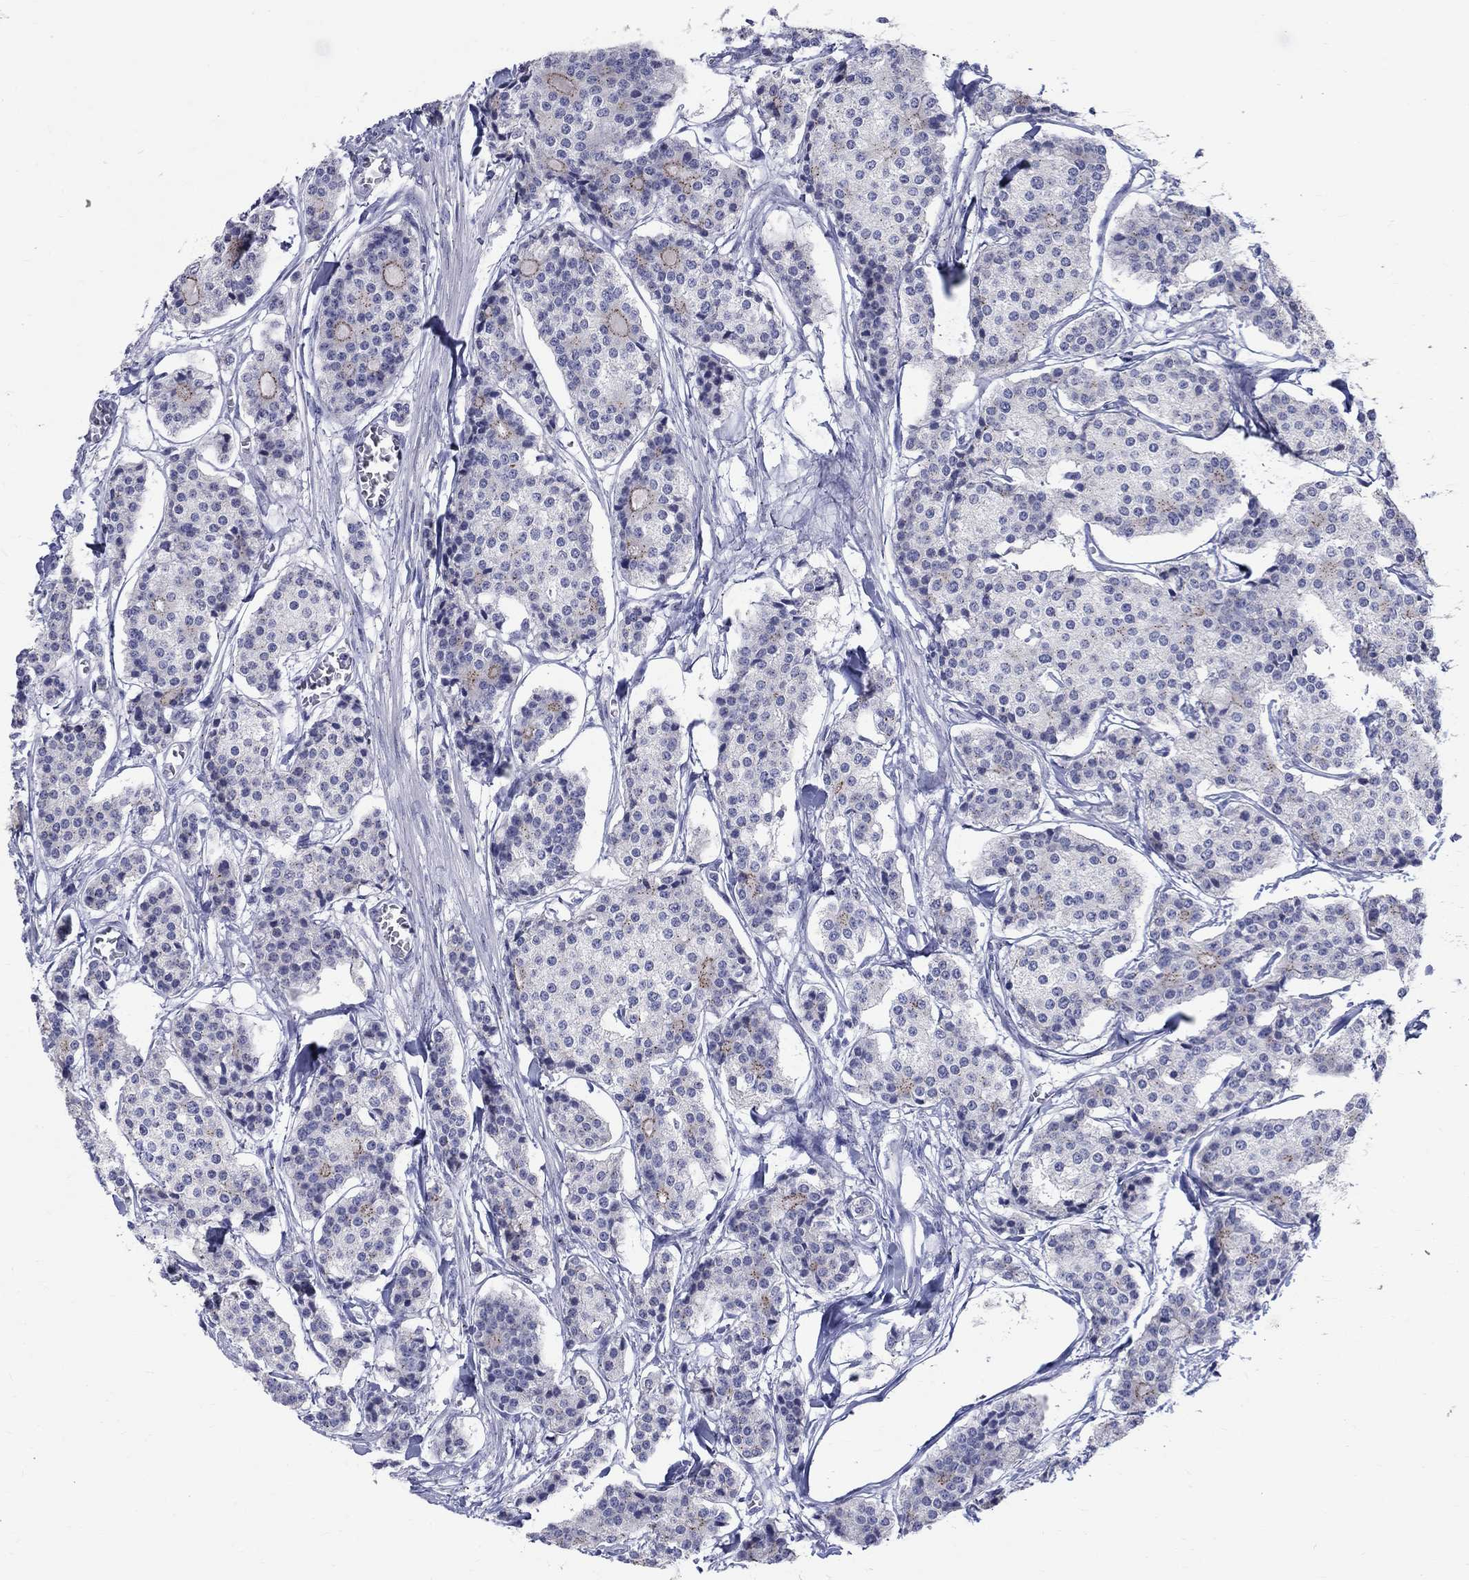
{"staining": {"intensity": "negative", "quantity": "none", "location": "none"}, "tissue": "carcinoid", "cell_type": "Tumor cells", "image_type": "cancer", "snomed": [{"axis": "morphology", "description": "Carcinoid, malignant, NOS"}, {"axis": "topography", "description": "Small intestine"}], "caption": "DAB immunohistochemical staining of human malignant carcinoid shows no significant expression in tumor cells.", "gene": "CEP43", "patient": {"sex": "female", "age": 65}}